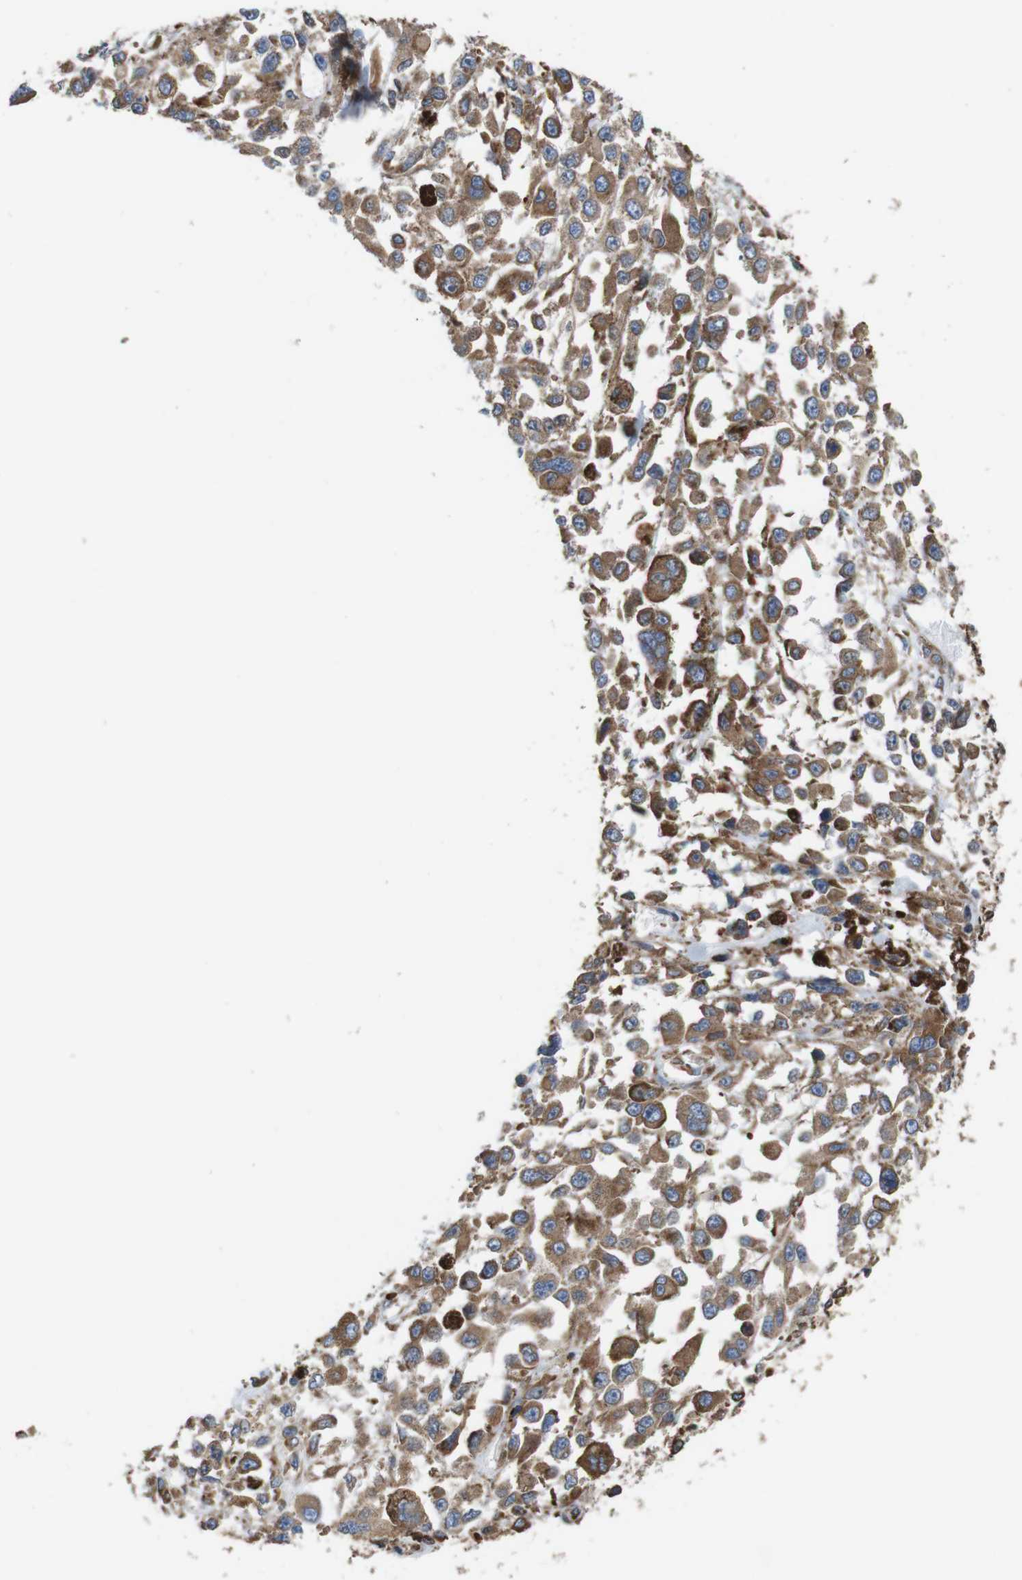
{"staining": {"intensity": "moderate", "quantity": ">75%", "location": "cytoplasmic/membranous"}, "tissue": "melanoma", "cell_type": "Tumor cells", "image_type": "cancer", "snomed": [{"axis": "morphology", "description": "Malignant melanoma, Metastatic site"}, {"axis": "topography", "description": "Lymph node"}], "caption": "Immunohistochemistry (IHC) image of melanoma stained for a protein (brown), which exhibits medium levels of moderate cytoplasmic/membranous expression in about >75% of tumor cells.", "gene": "UGGT1", "patient": {"sex": "male", "age": 59}}